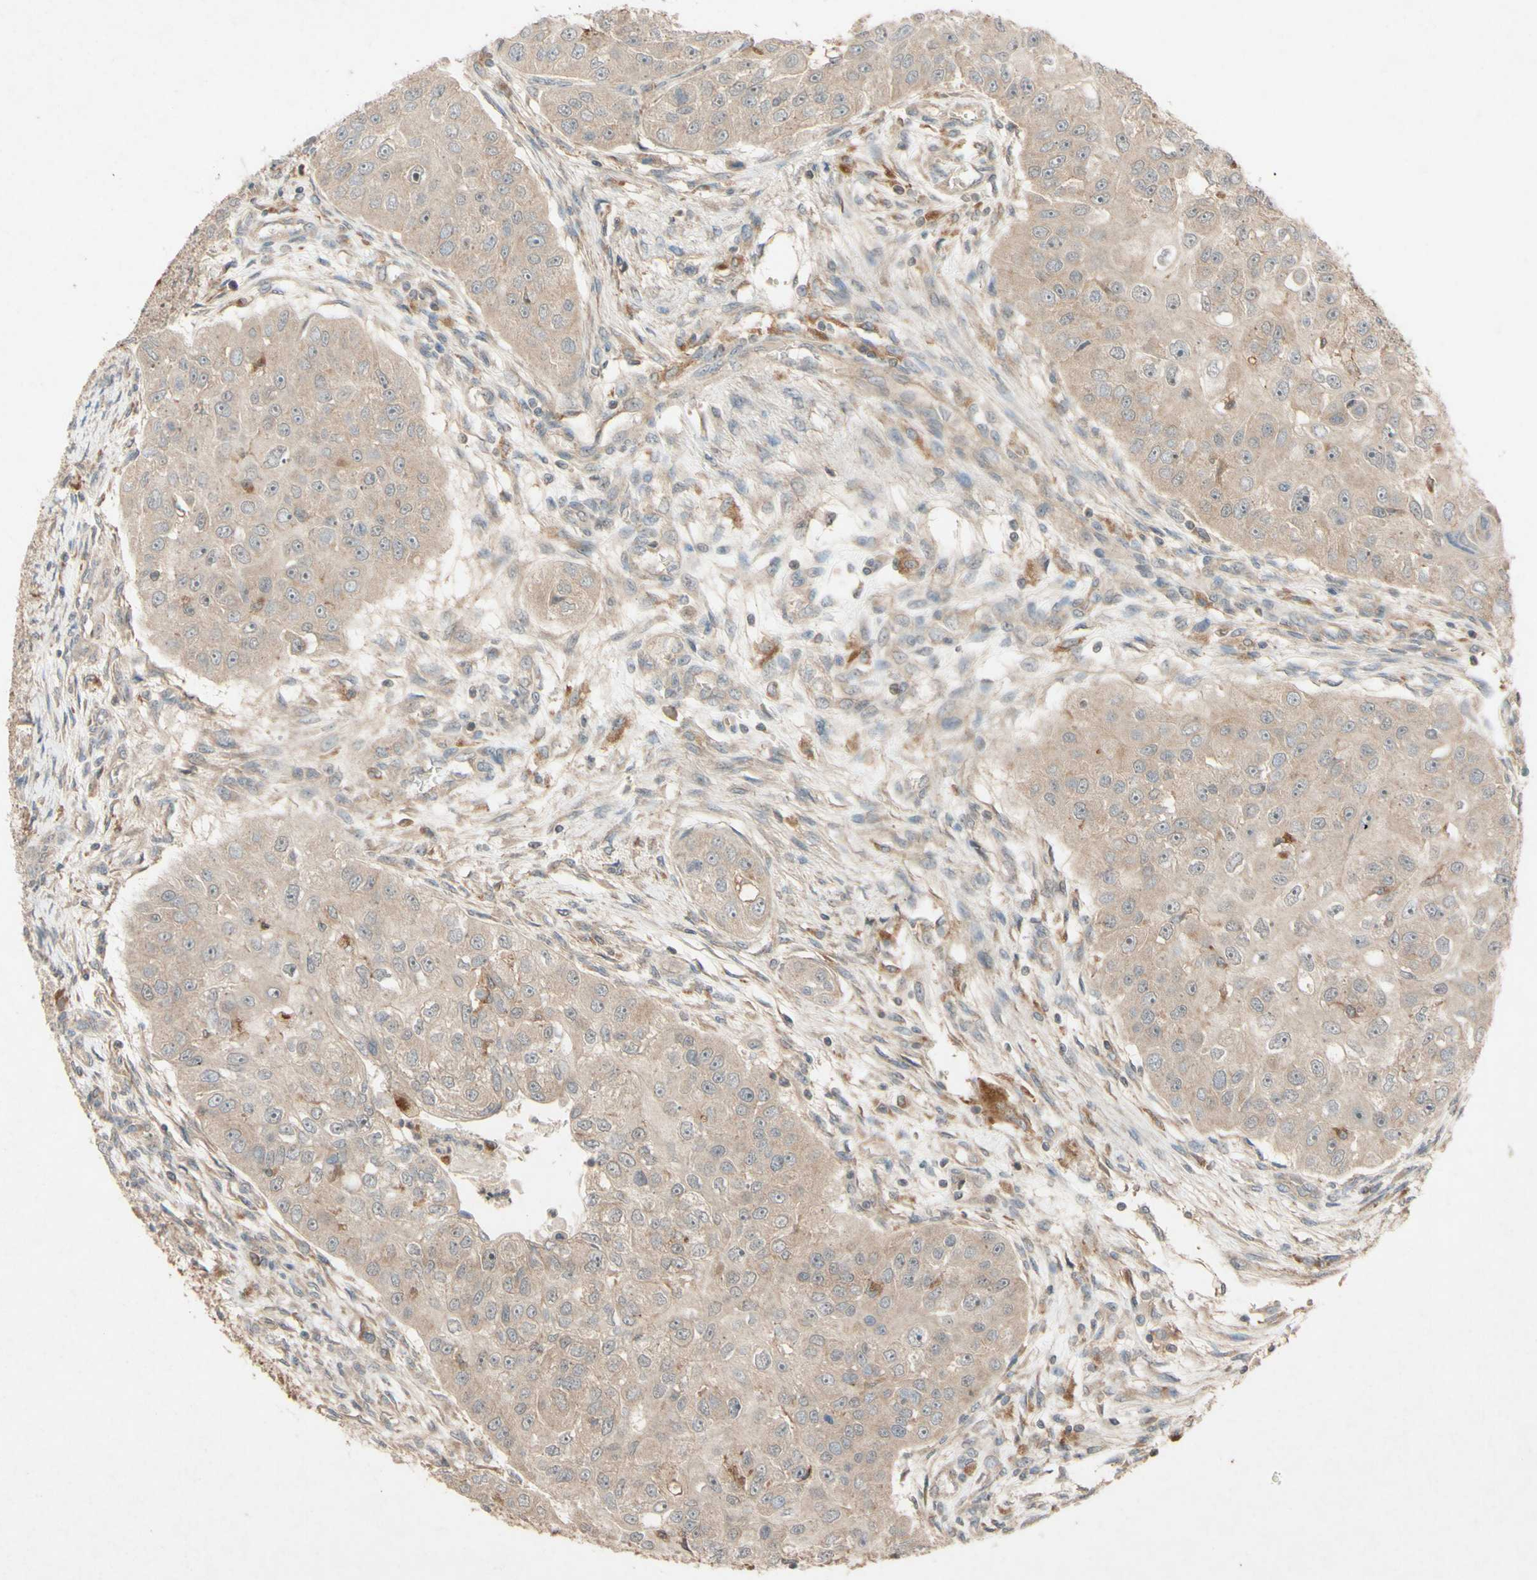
{"staining": {"intensity": "weak", "quantity": "25%-75%", "location": "cytoplasmic/membranous"}, "tissue": "head and neck cancer", "cell_type": "Tumor cells", "image_type": "cancer", "snomed": [{"axis": "morphology", "description": "Normal tissue, NOS"}, {"axis": "morphology", "description": "Squamous cell carcinoma, NOS"}, {"axis": "topography", "description": "Skeletal muscle"}, {"axis": "topography", "description": "Head-Neck"}], "caption": "DAB immunohistochemical staining of head and neck cancer shows weak cytoplasmic/membranous protein positivity in approximately 25%-75% of tumor cells.", "gene": "ATP6V1F", "patient": {"sex": "male", "age": 51}}